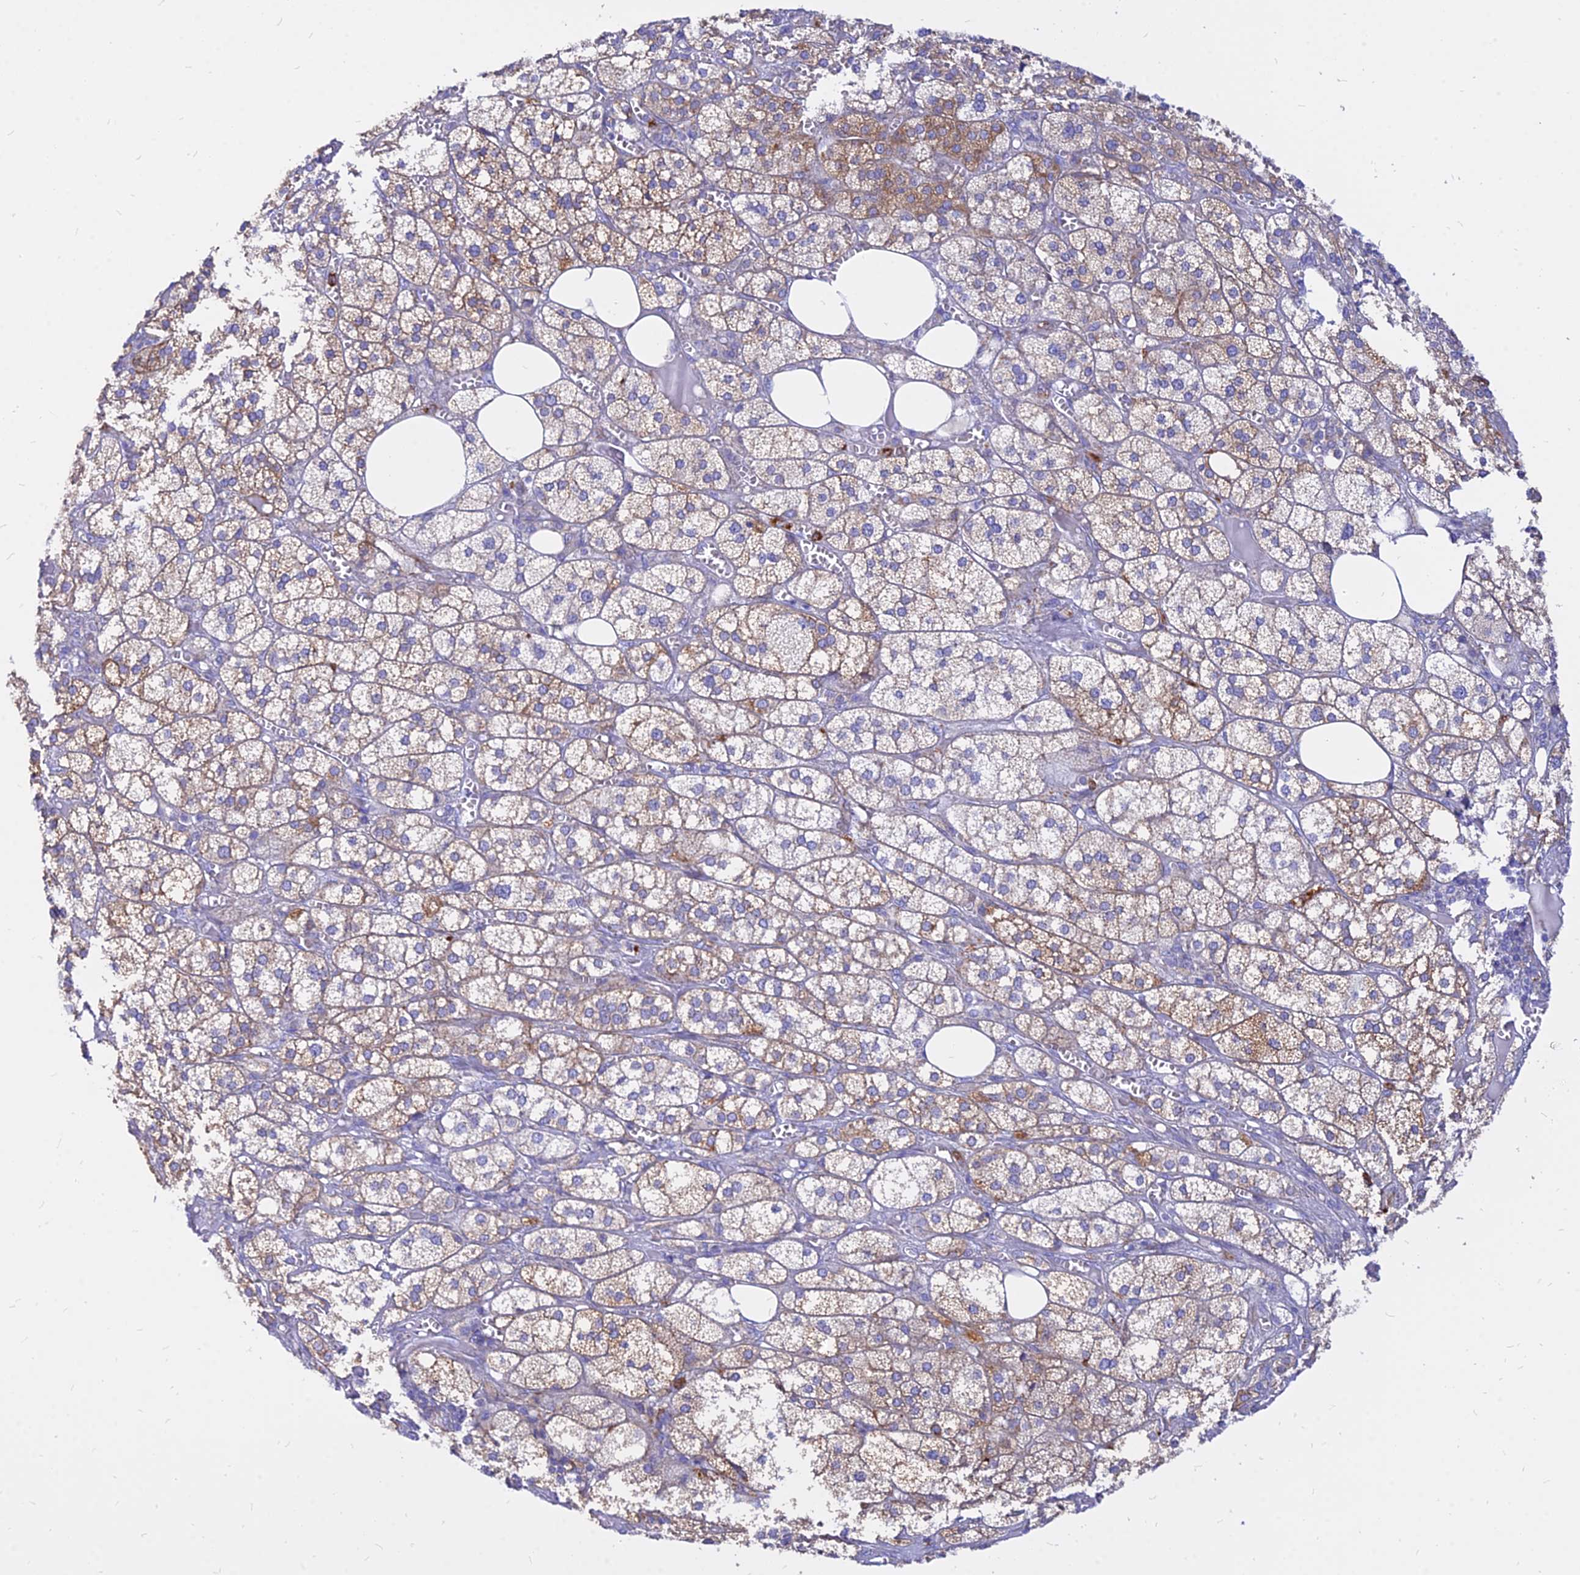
{"staining": {"intensity": "weak", "quantity": ">75%", "location": "cytoplasmic/membranous"}, "tissue": "adrenal gland", "cell_type": "Glandular cells", "image_type": "normal", "snomed": [{"axis": "morphology", "description": "Normal tissue, NOS"}, {"axis": "topography", "description": "Adrenal gland"}], "caption": "Protein expression analysis of normal adrenal gland shows weak cytoplasmic/membranous staining in about >75% of glandular cells.", "gene": "AGTRAP", "patient": {"sex": "female", "age": 61}}